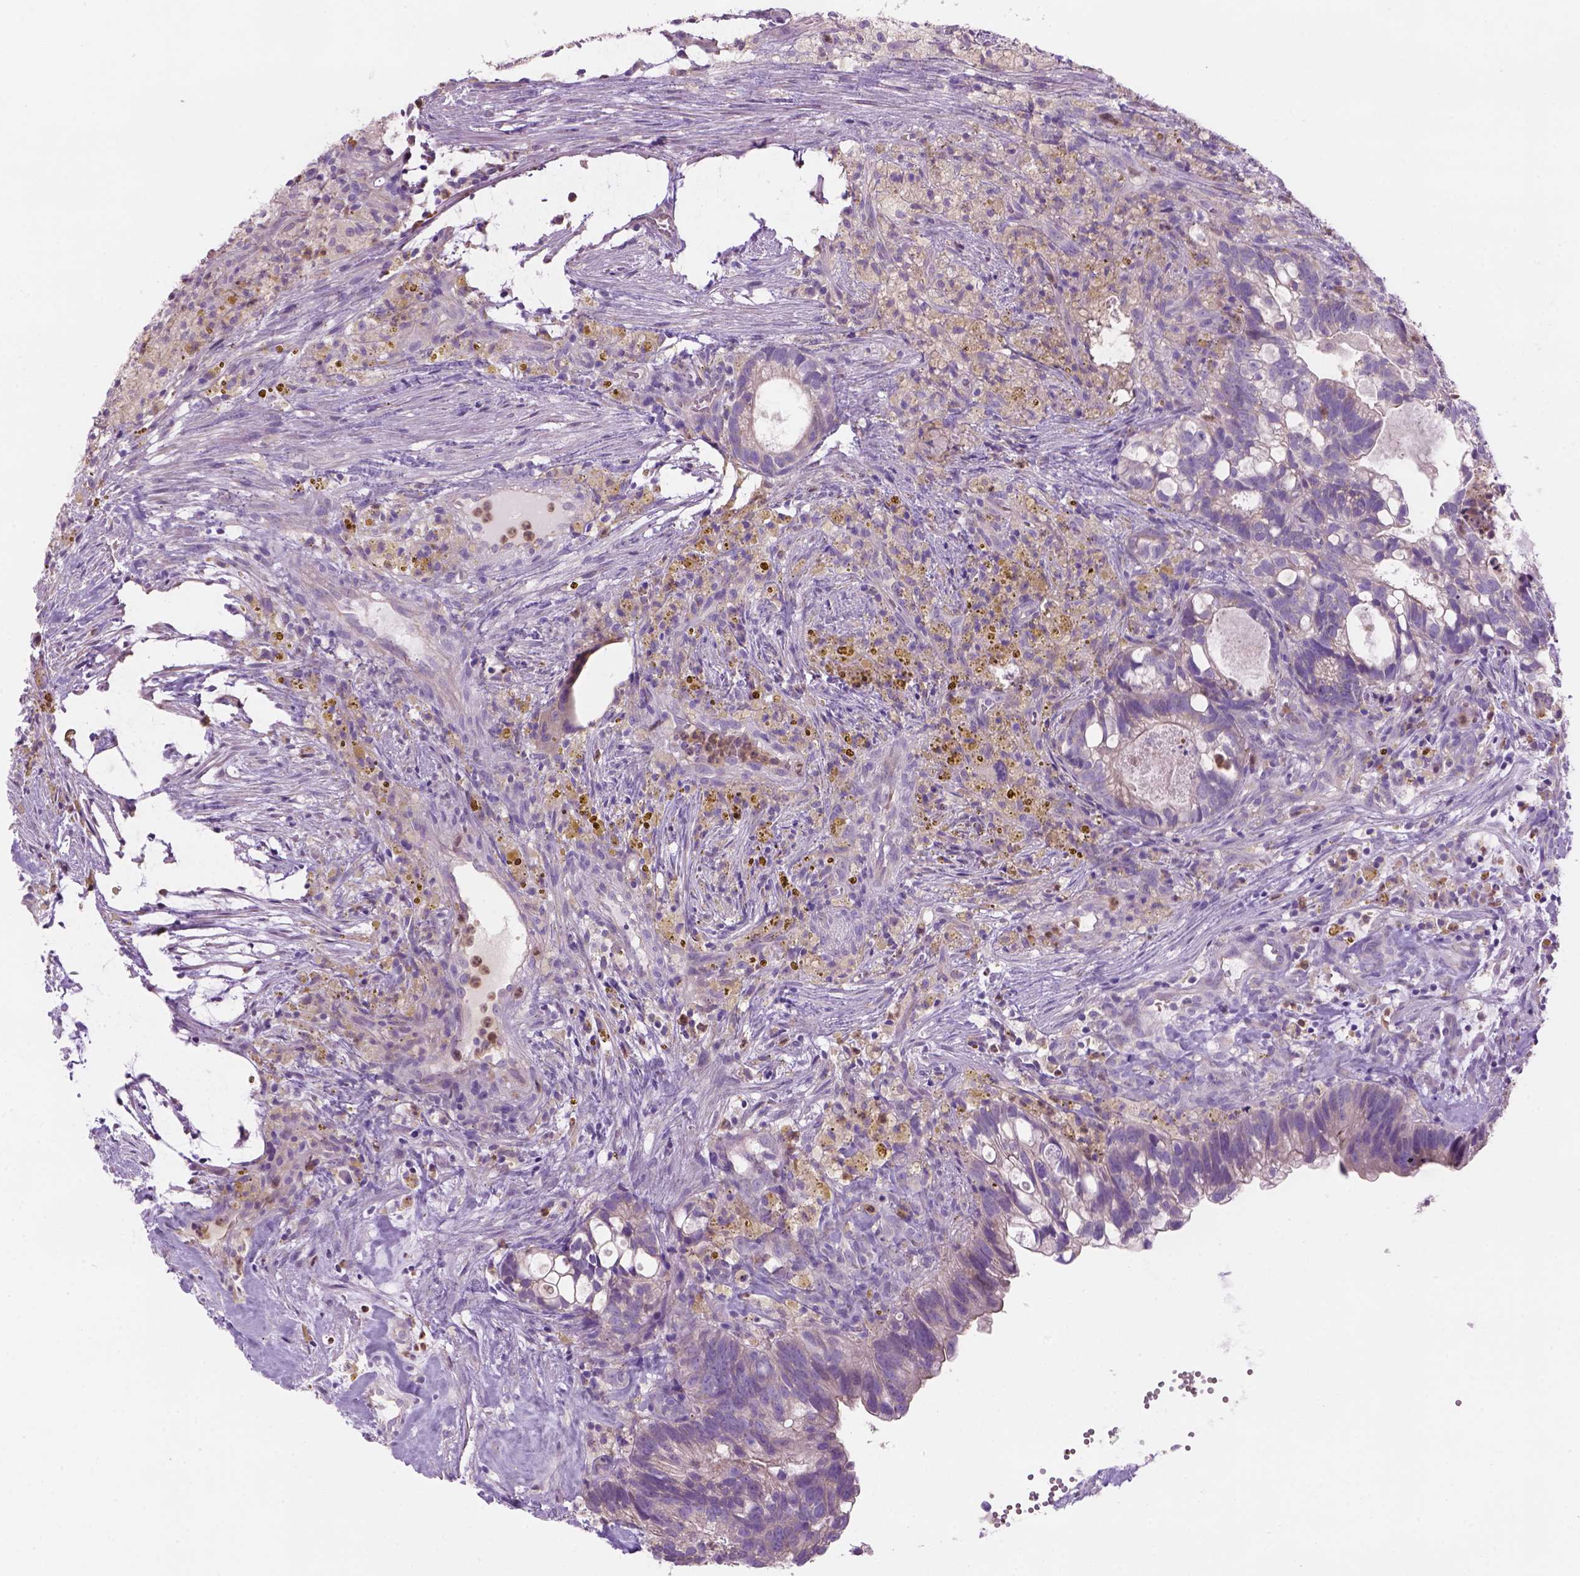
{"staining": {"intensity": "negative", "quantity": "none", "location": "none"}, "tissue": "head and neck cancer", "cell_type": "Tumor cells", "image_type": "cancer", "snomed": [{"axis": "morphology", "description": "Adenocarcinoma, NOS"}, {"axis": "topography", "description": "Head-Neck"}], "caption": "Tumor cells show no significant protein staining in head and neck cancer. (DAB immunohistochemistry (IHC) visualized using brightfield microscopy, high magnification).", "gene": "CD84", "patient": {"sex": "male", "age": 62}}